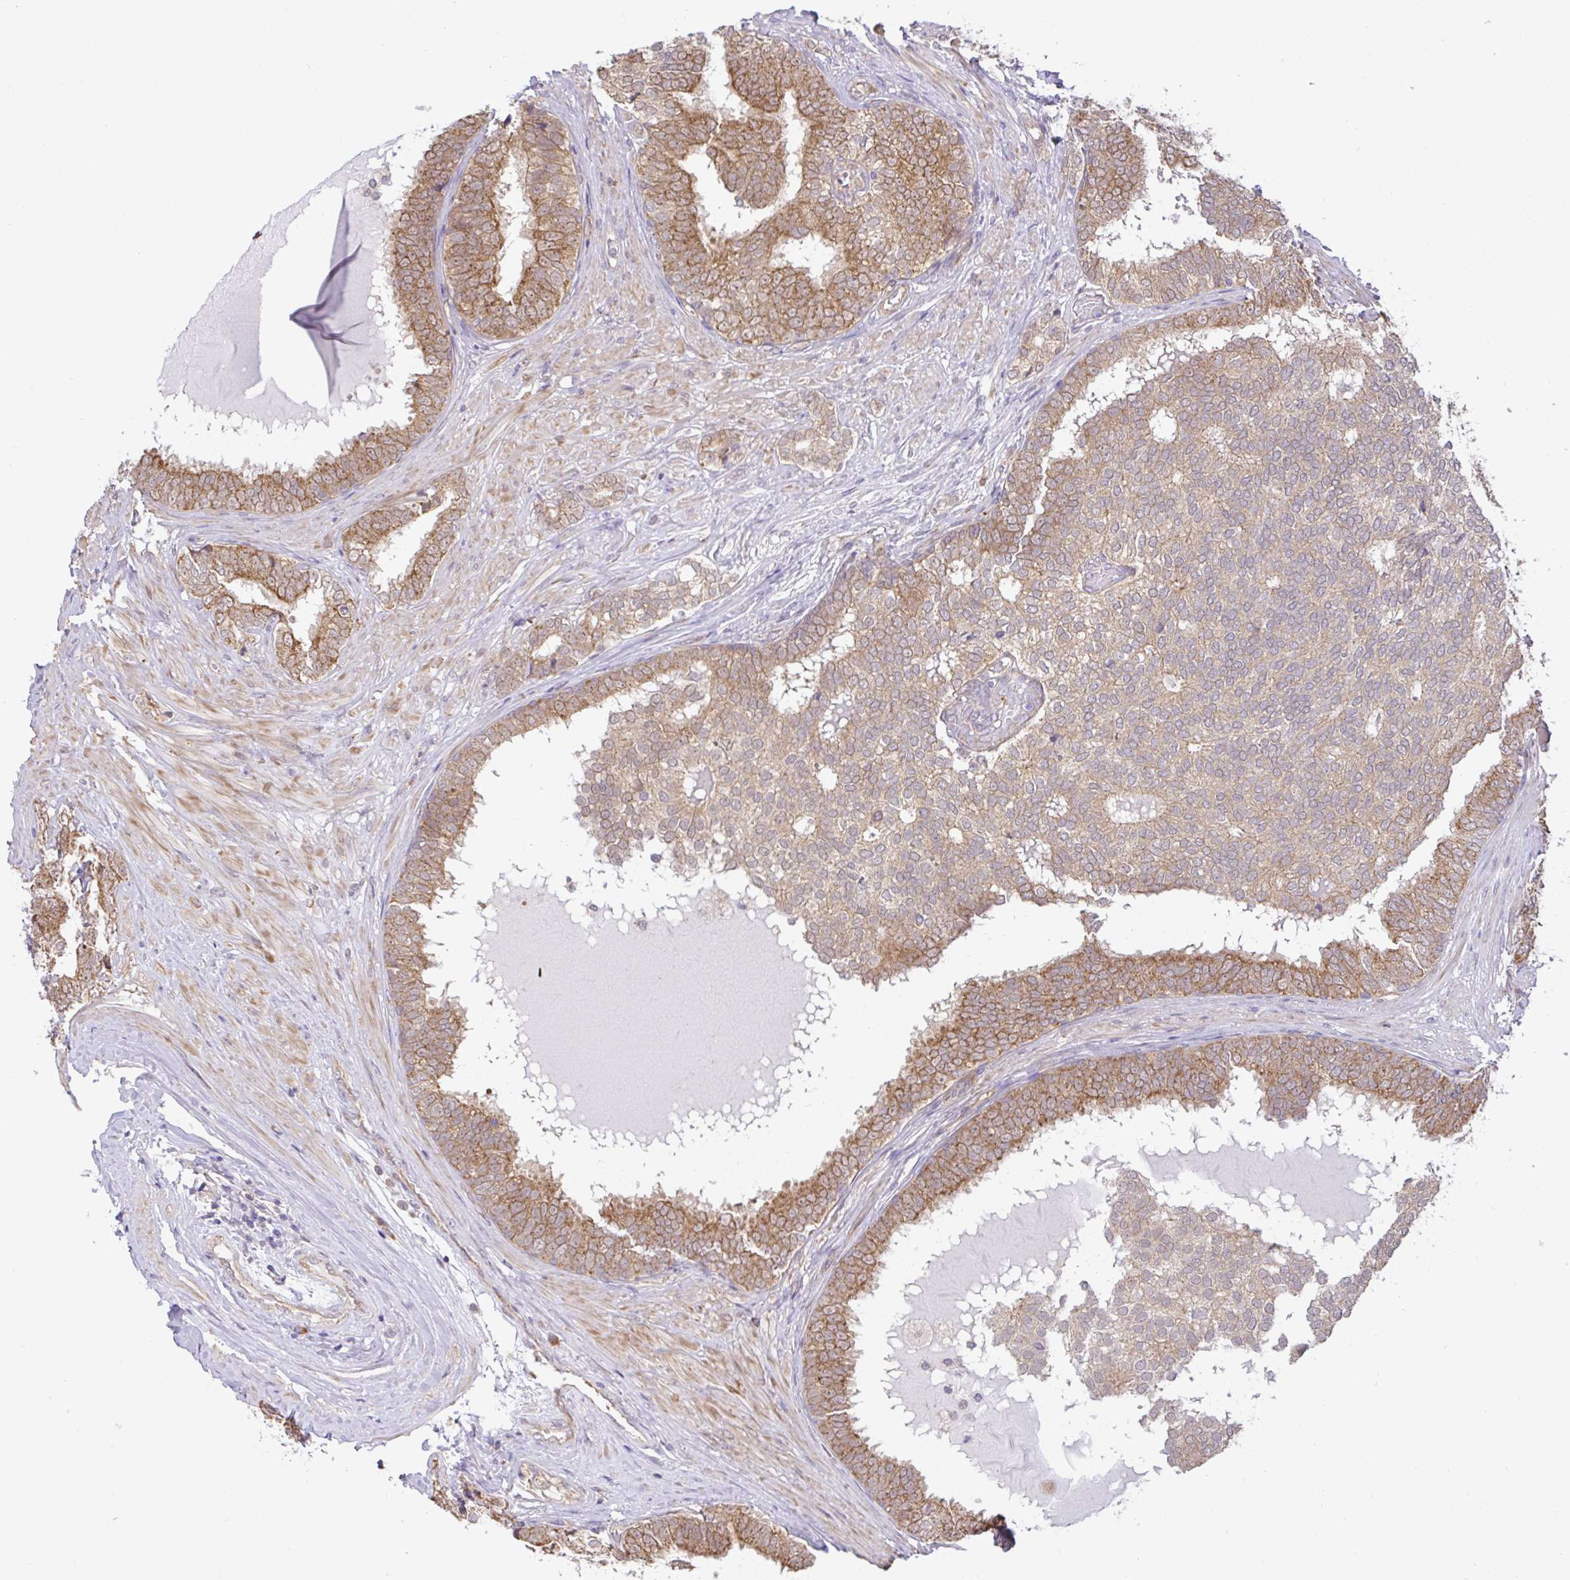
{"staining": {"intensity": "moderate", "quantity": ">75%", "location": "cytoplasmic/membranous"}, "tissue": "prostate cancer", "cell_type": "Tumor cells", "image_type": "cancer", "snomed": [{"axis": "morphology", "description": "Adenocarcinoma, High grade"}, {"axis": "topography", "description": "Prostate"}], "caption": "Human prostate cancer stained with a protein marker reveals moderate staining in tumor cells.", "gene": "DLEU7", "patient": {"sex": "male", "age": 72}}